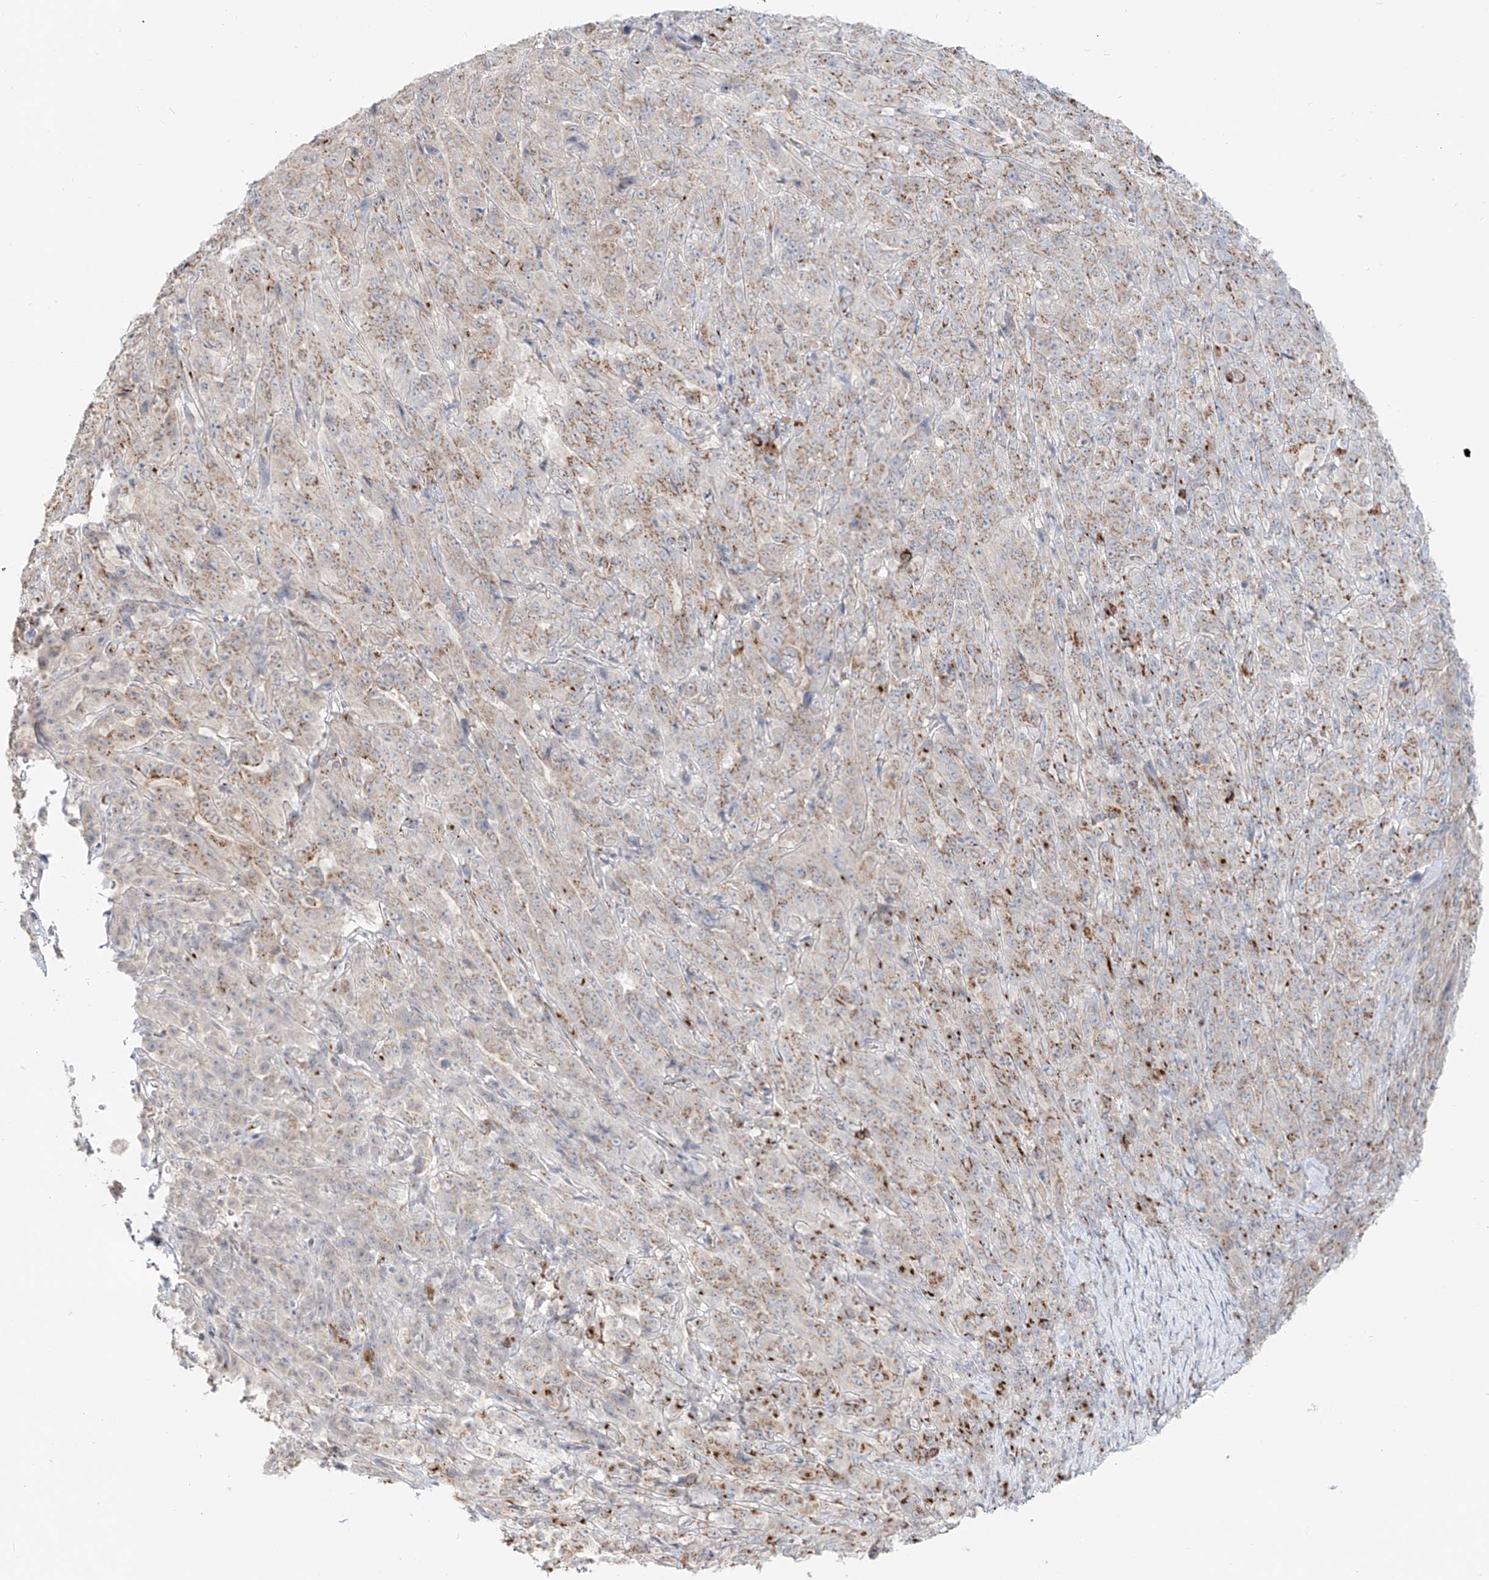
{"staining": {"intensity": "weak", "quantity": "25%-75%", "location": "cytoplasmic/membranous"}, "tissue": "pancreatic cancer", "cell_type": "Tumor cells", "image_type": "cancer", "snomed": [{"axis": "morphology", "description": "Adenocarcinoma, NOS"}, {"axis": "topography", "description": "Pancreas"}], "caption": "High-power microscopy captured an IHC photomicrograph of pancreatic adenocarcinoma, revealing weak cytoplasmic/membranous positivity in about 25%-75% of tumor cells.", "gene": "BSDC1", "patient": {"sex": "male", "age": 63}}